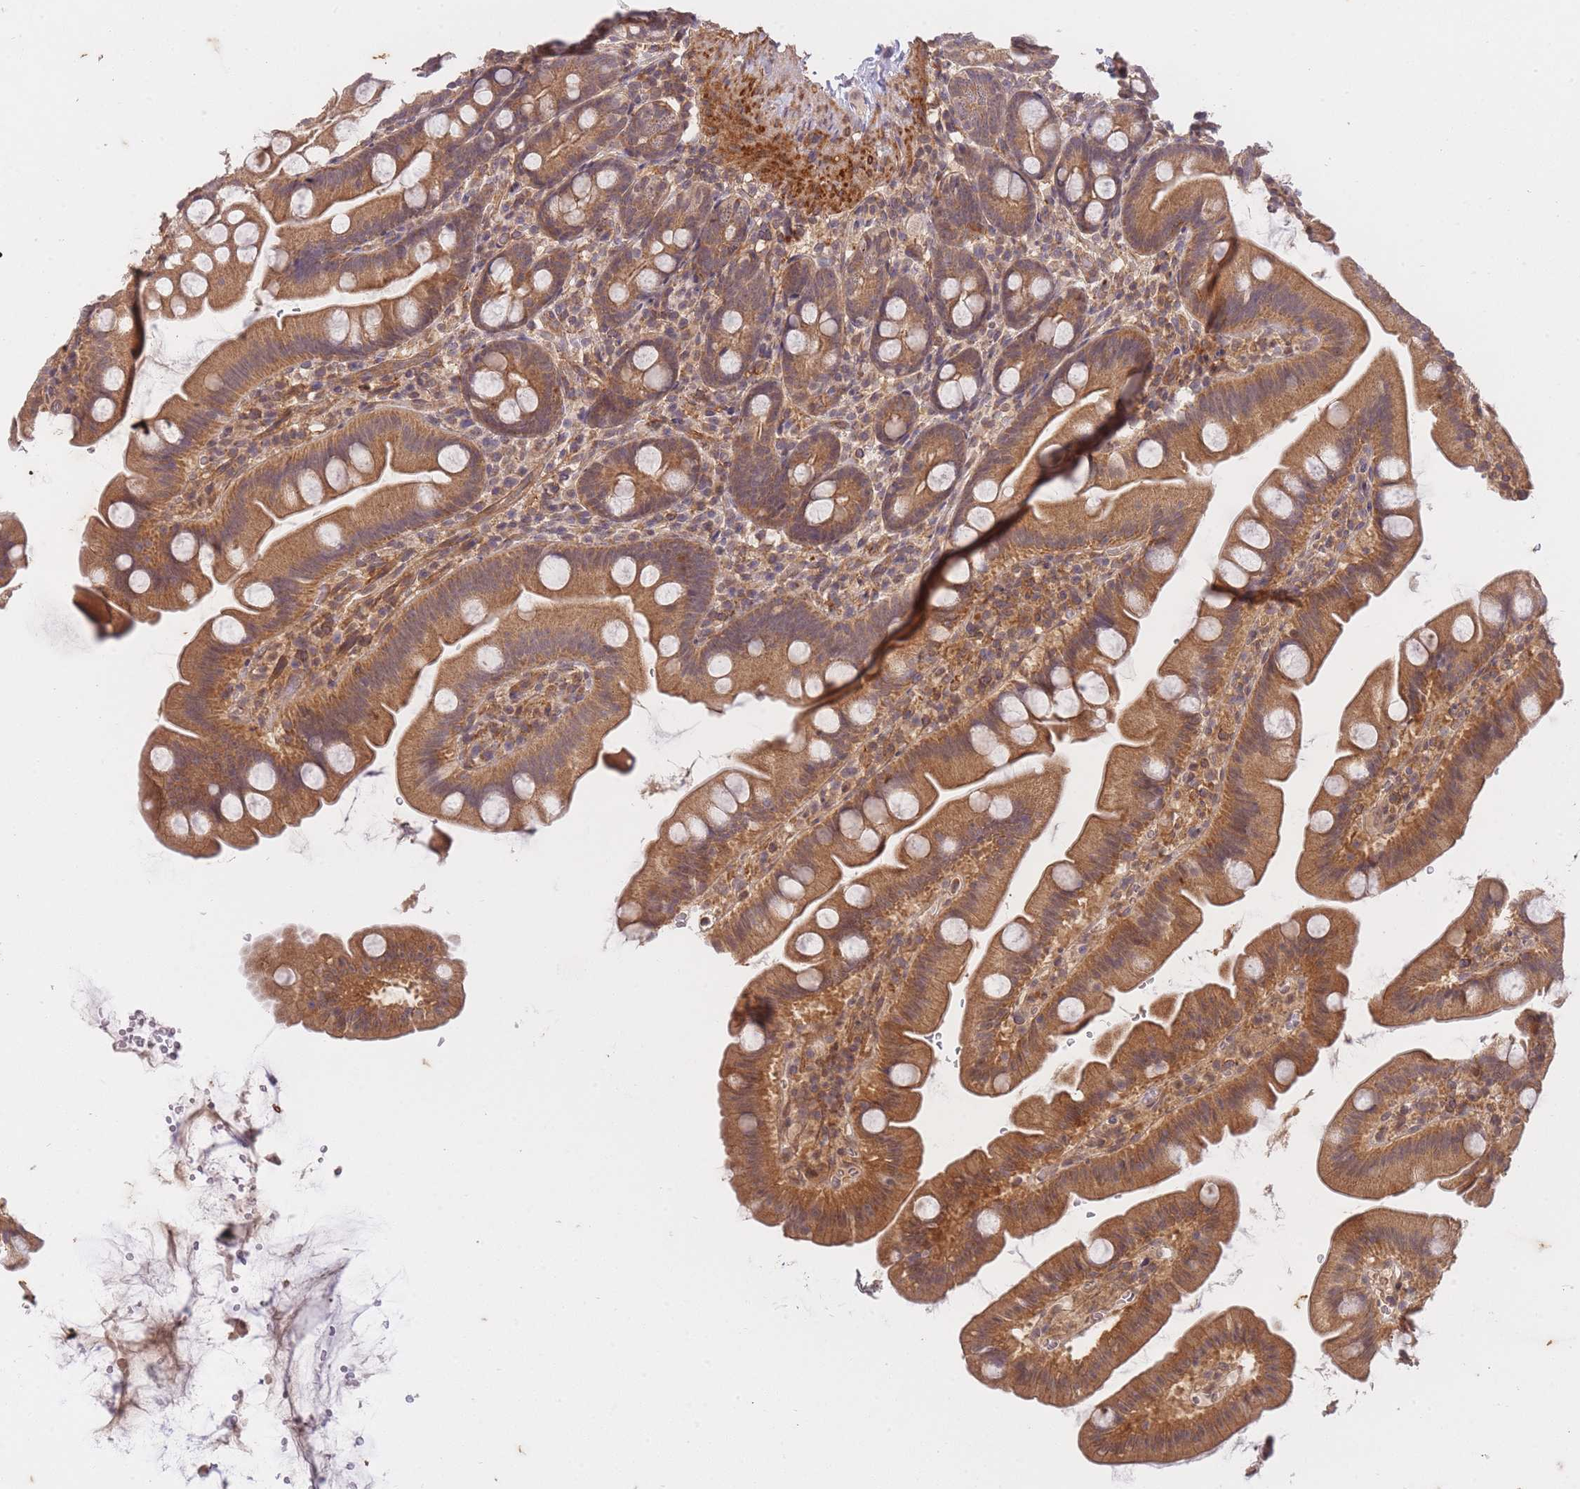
{"staining": {"intensity": "moderate", "quantity": ">75%", "location": "cytoplasmic/membranous"}, "tissue": "small intestine", "cell_type": "Glandular cells", "image_type": "normal", "snomed": [{"axis": "morphology", "description": "Normal tissue, NOS"}, {"axis": "topography", "description": "Small intestine"}], "caption": "Human small intestine stained for a protein (brown) reveals moderate cytoplasmic/membranous positive positivity in approximately >75% of glandular cells.", "gene": "ST8SIA4", "patient": {"sex": "female", "age": 68}}